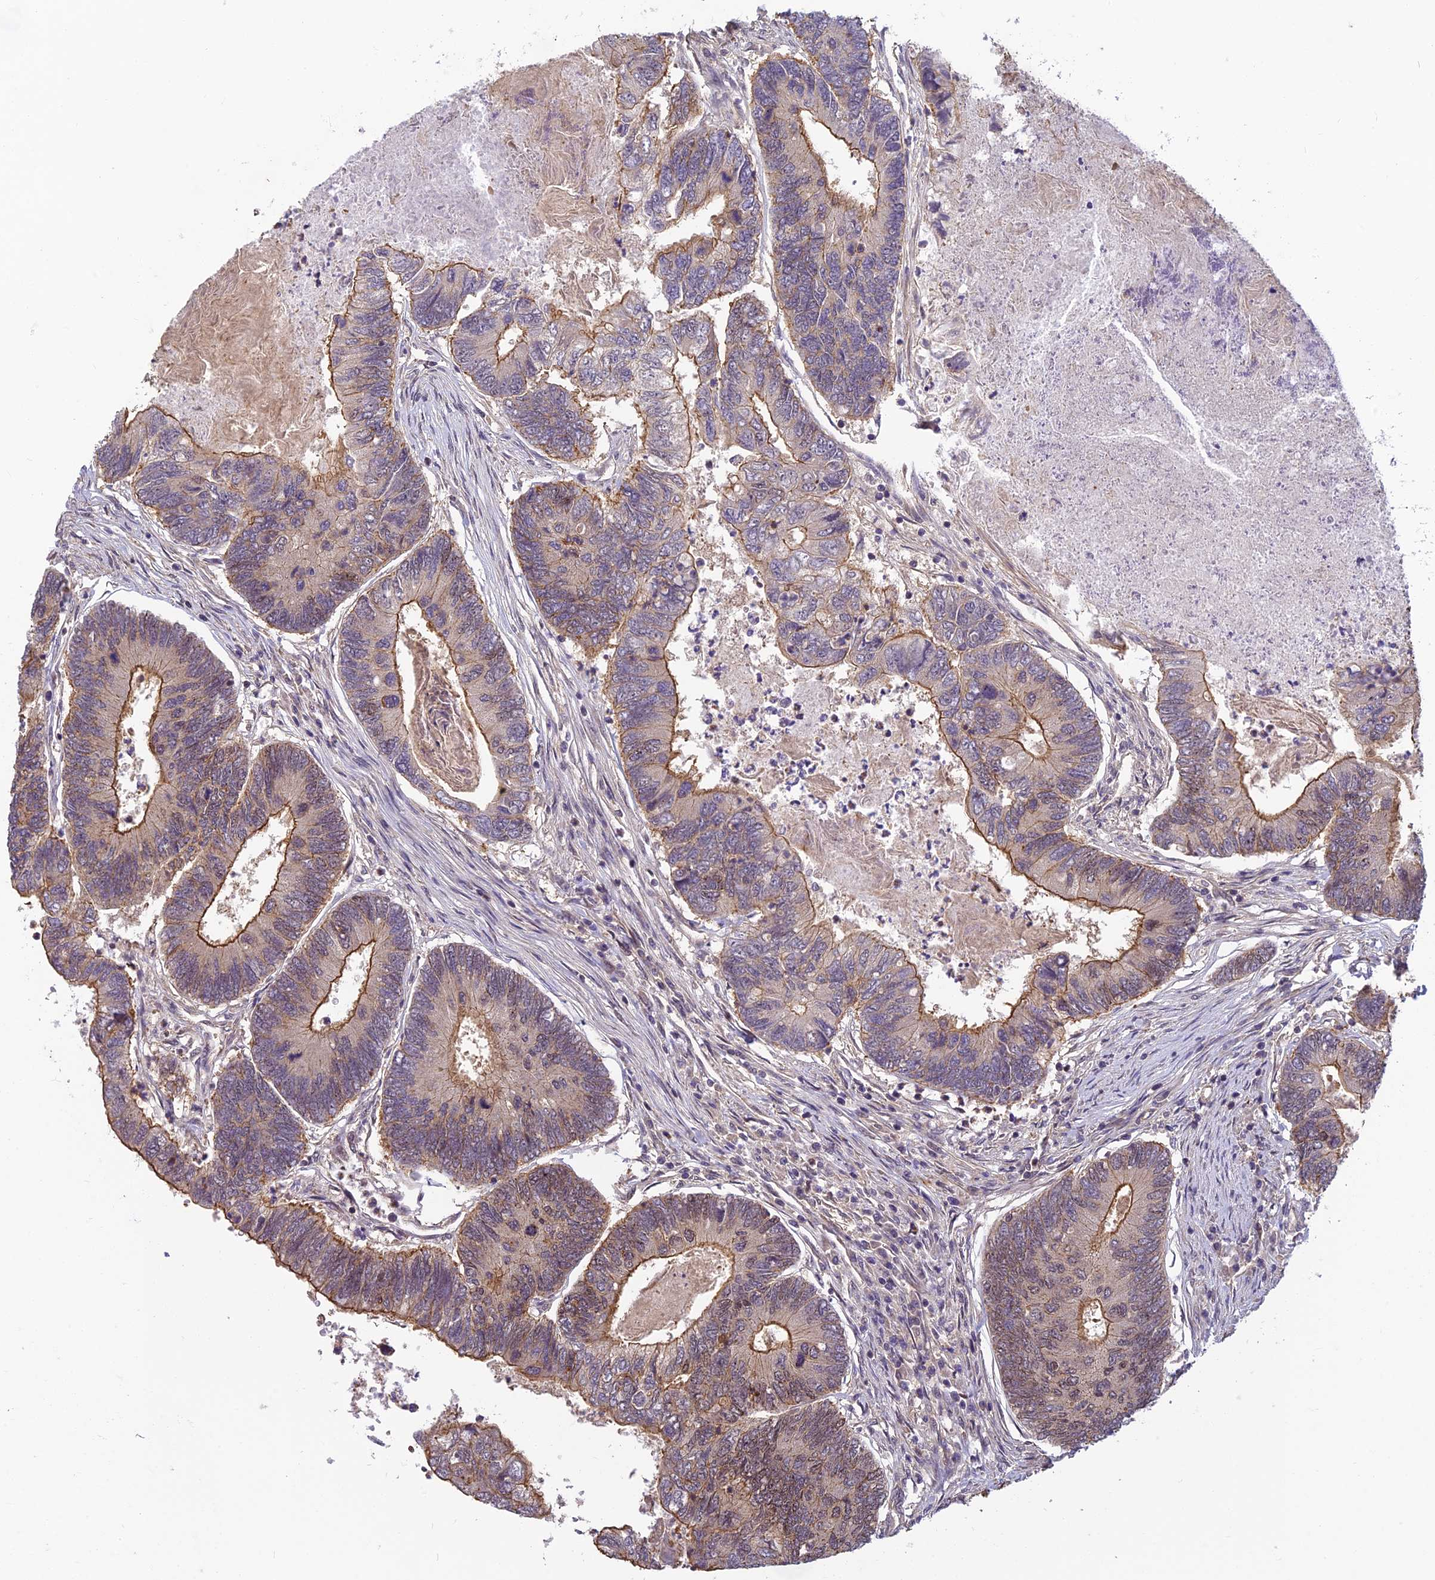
{"staining": {"intensity": "moderate", "quantity": "<25%", "location": "cytoplasmic/membranous"}, "tissue": "colorectal cancer", "cell_type": "Tumor cells", "image_type": "cancer", "snomed": [{"axis": "morphology", "description": "Adenocarcinoma, NOS"}, {"axis": "topography", "description": "Colon"}], "caption": "Human colorectal adenocarcinoma stained with a protein marker displays moderate staining in tumor cells.", "gene": "PIKFYVE", "patient": {"sex": "female", "age": 67}}